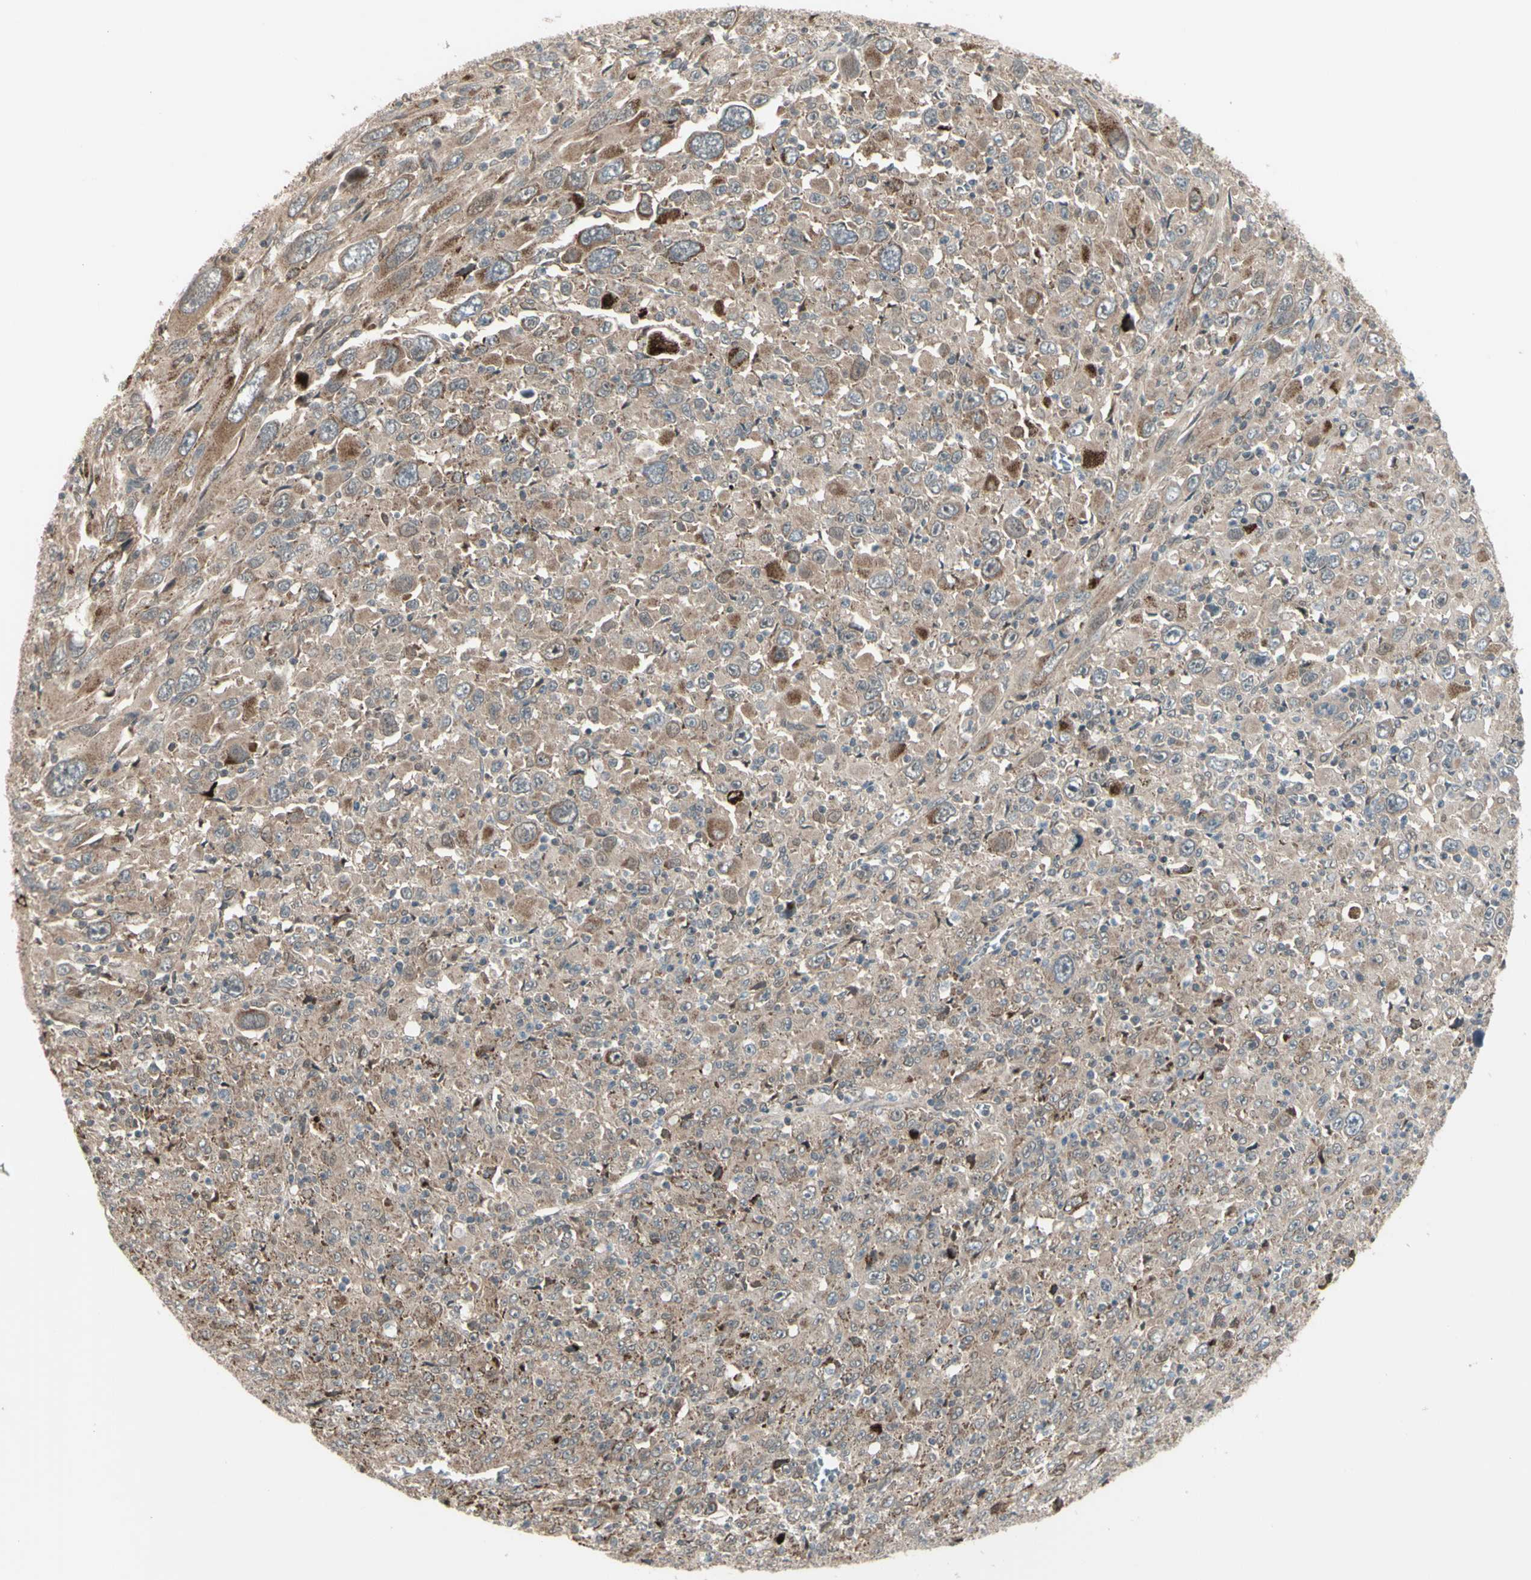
{"staining": {"intensity": "moderate", "quantity": ">75%", "location": "cytoplasmic/membranous"}, "tissue": "melanoma", "cell_type": "Tumor cells", "image_type": "cancer", "snomed": [{"axis": "morphology", "description": "Malignant melanoma, Metastatic site"}, {"axis": "topography", "description": "Skin"}], "caption": "Protein staining demonstrates moderate cytoplasmic/membranous staining in about >75% of tumor cells in malignant melanoma (metastatic site). The staining was performed using DAB, with brown indicating positive protein expression. Nuclei are stained blue with hematoxylin.", "gene": "OSTM1", "patient": {"sex": "female", "age": 56}}